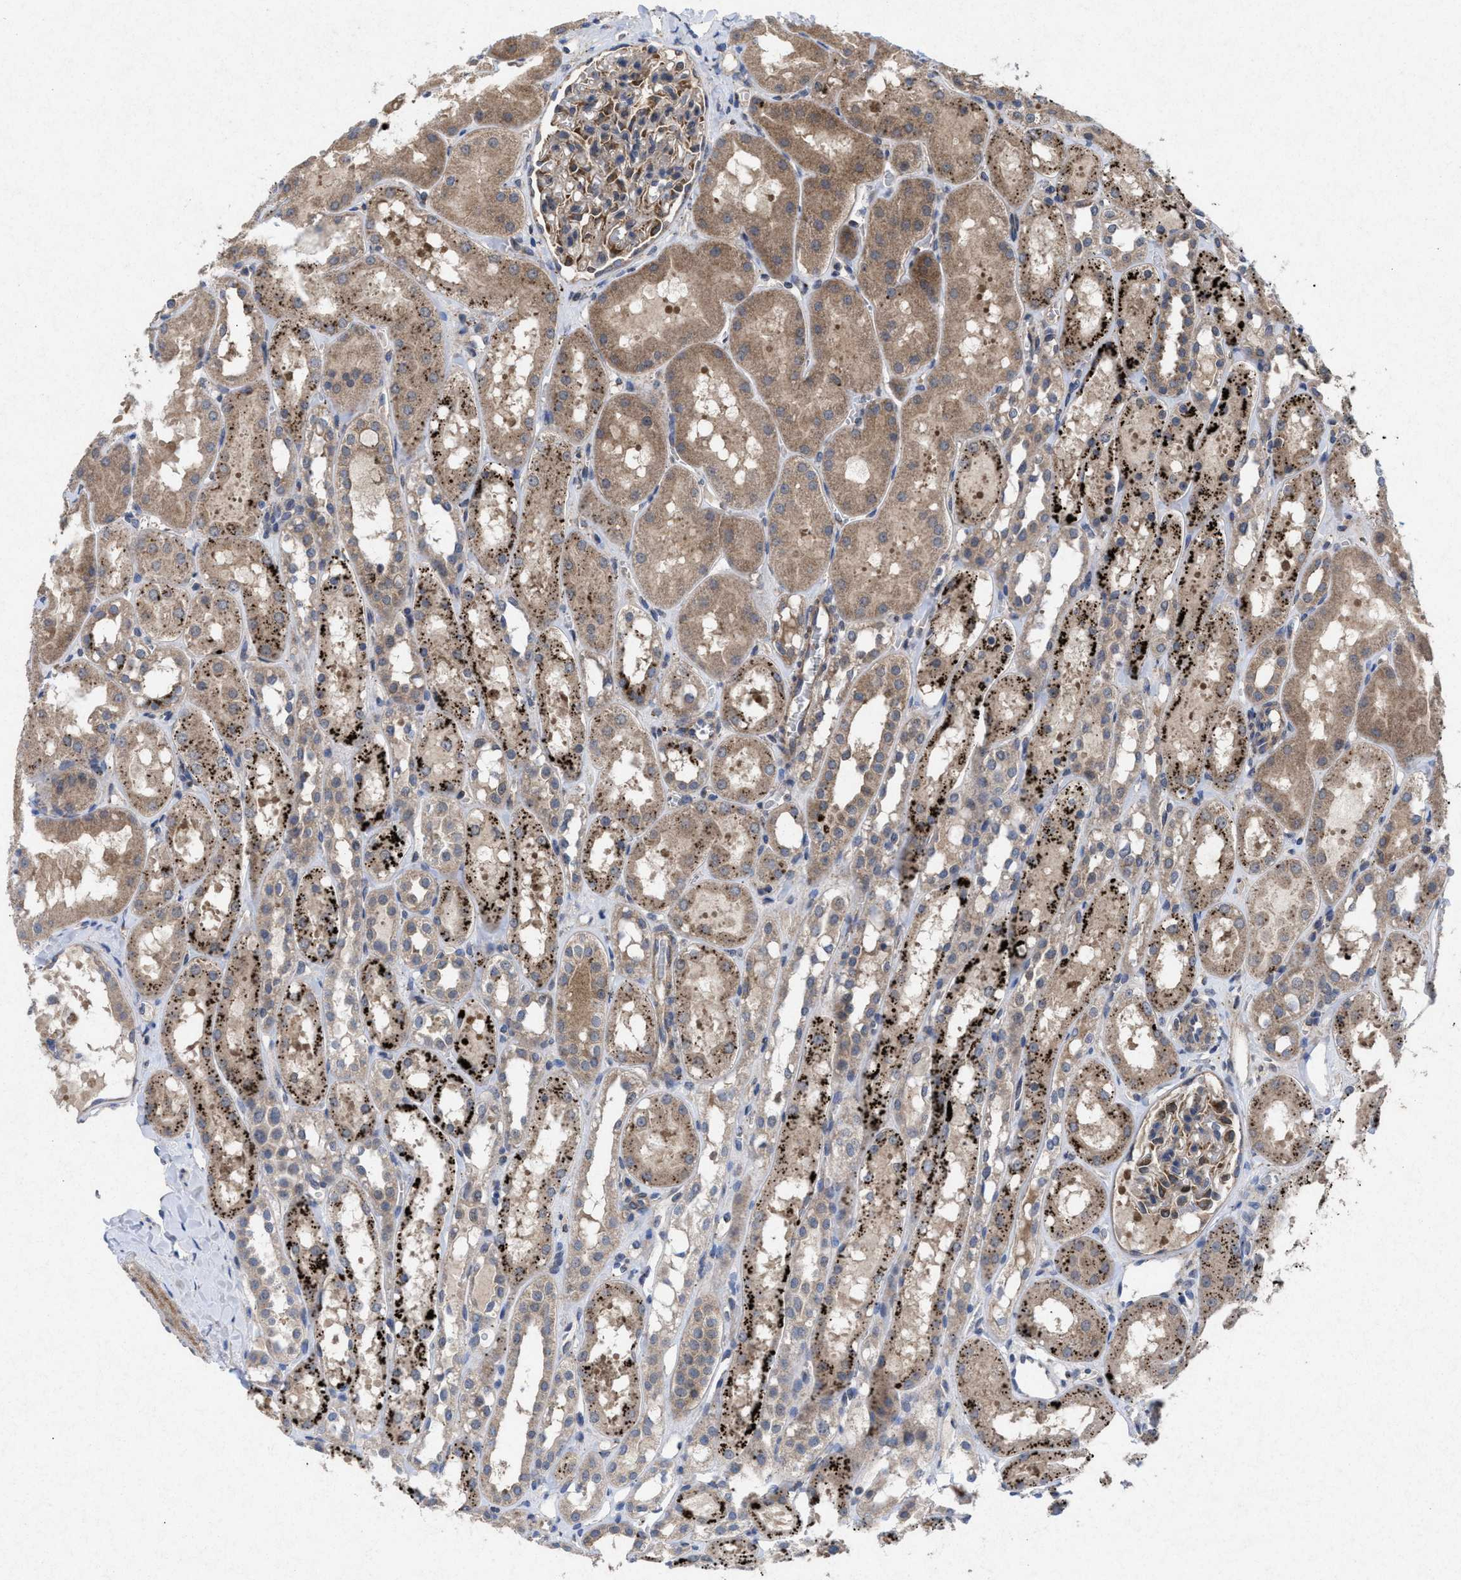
{"staining": {"intensity": "moderate", "quantity": "25%-75%", "location": "cytoplasmic/membranous"}, "tissue": "kidney", "cell_type": "Cells in glomeruli", "image_type": "normal", "snomed": [{"axis": "morphology", "description": "Normal tissue, NOS"}, {"axis": "topography", "description": "Kidney"}, {"axis": "topography", "description": "Urinary bladder"}], "caption": "Immunohistochemistry (IHC) micrograph of benign kidney stained for a protein (brown), which demonstrates medium levels of moderate cytoplasmic/membranous expression in approximately 25%-75% of cells in glomeruli.", "gene": "MSI2", "patient": {"sex": "male", "age": 16}}